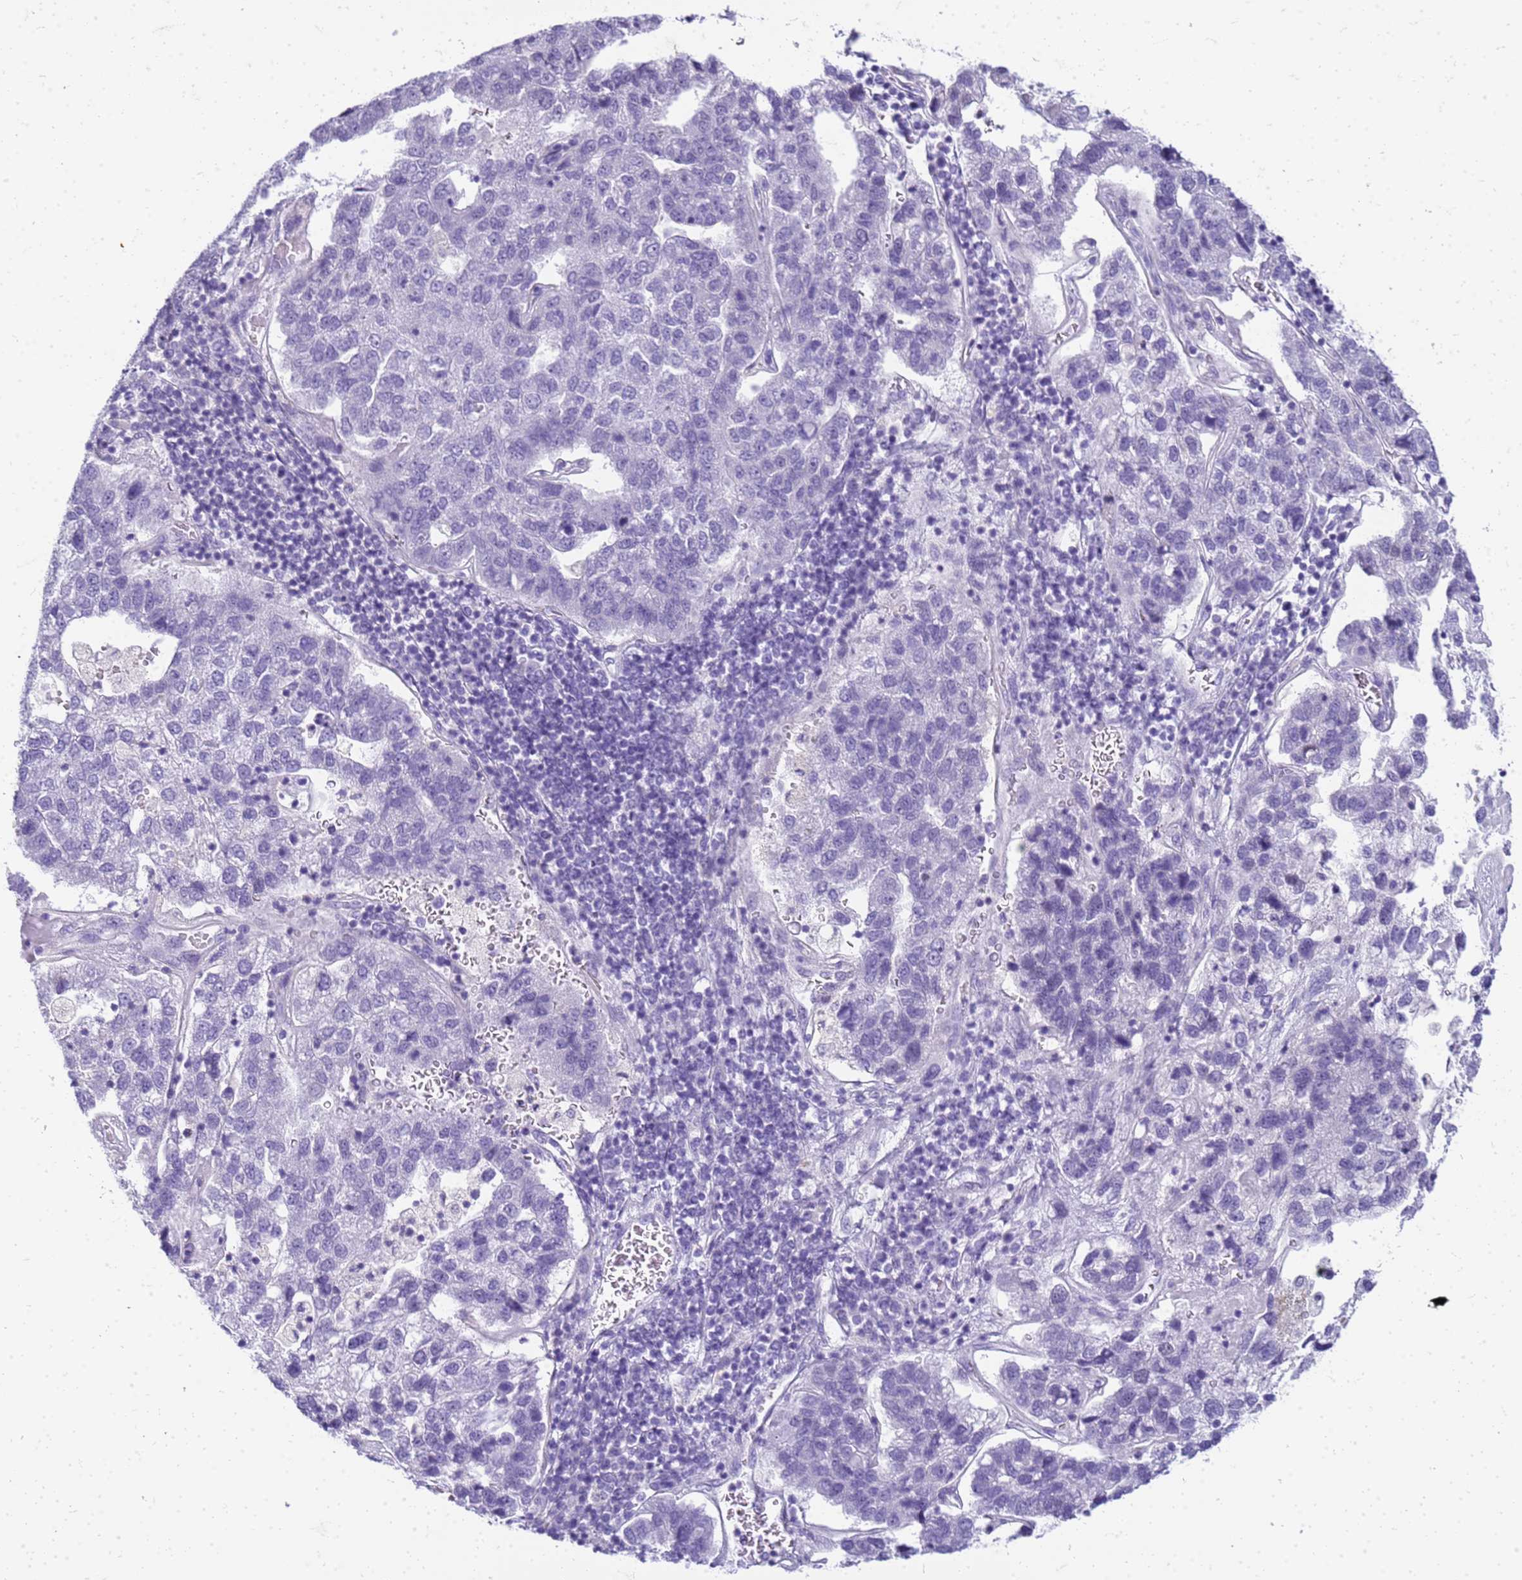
{"staining": {"intensity": "negative", "quantity": "none", "location": "none"}, "tissue": "pancreatic cancer", "cell_type": "Tumor cells", "image_type": "cancer", "snomed": [{"axis": "morphology", "description": "Adenocarcinoma, NOS"}, {"axis": "topography", "description": "Pancreas"}], "caption": "Immunohistochemistry micrograph of human adenocarcinoma (pancreatic) stained for a protein (brown), which exhibits no positivity in tumor cells.", "gene": "CFAP100", "patient": {"sex": "female", "age": 61}}